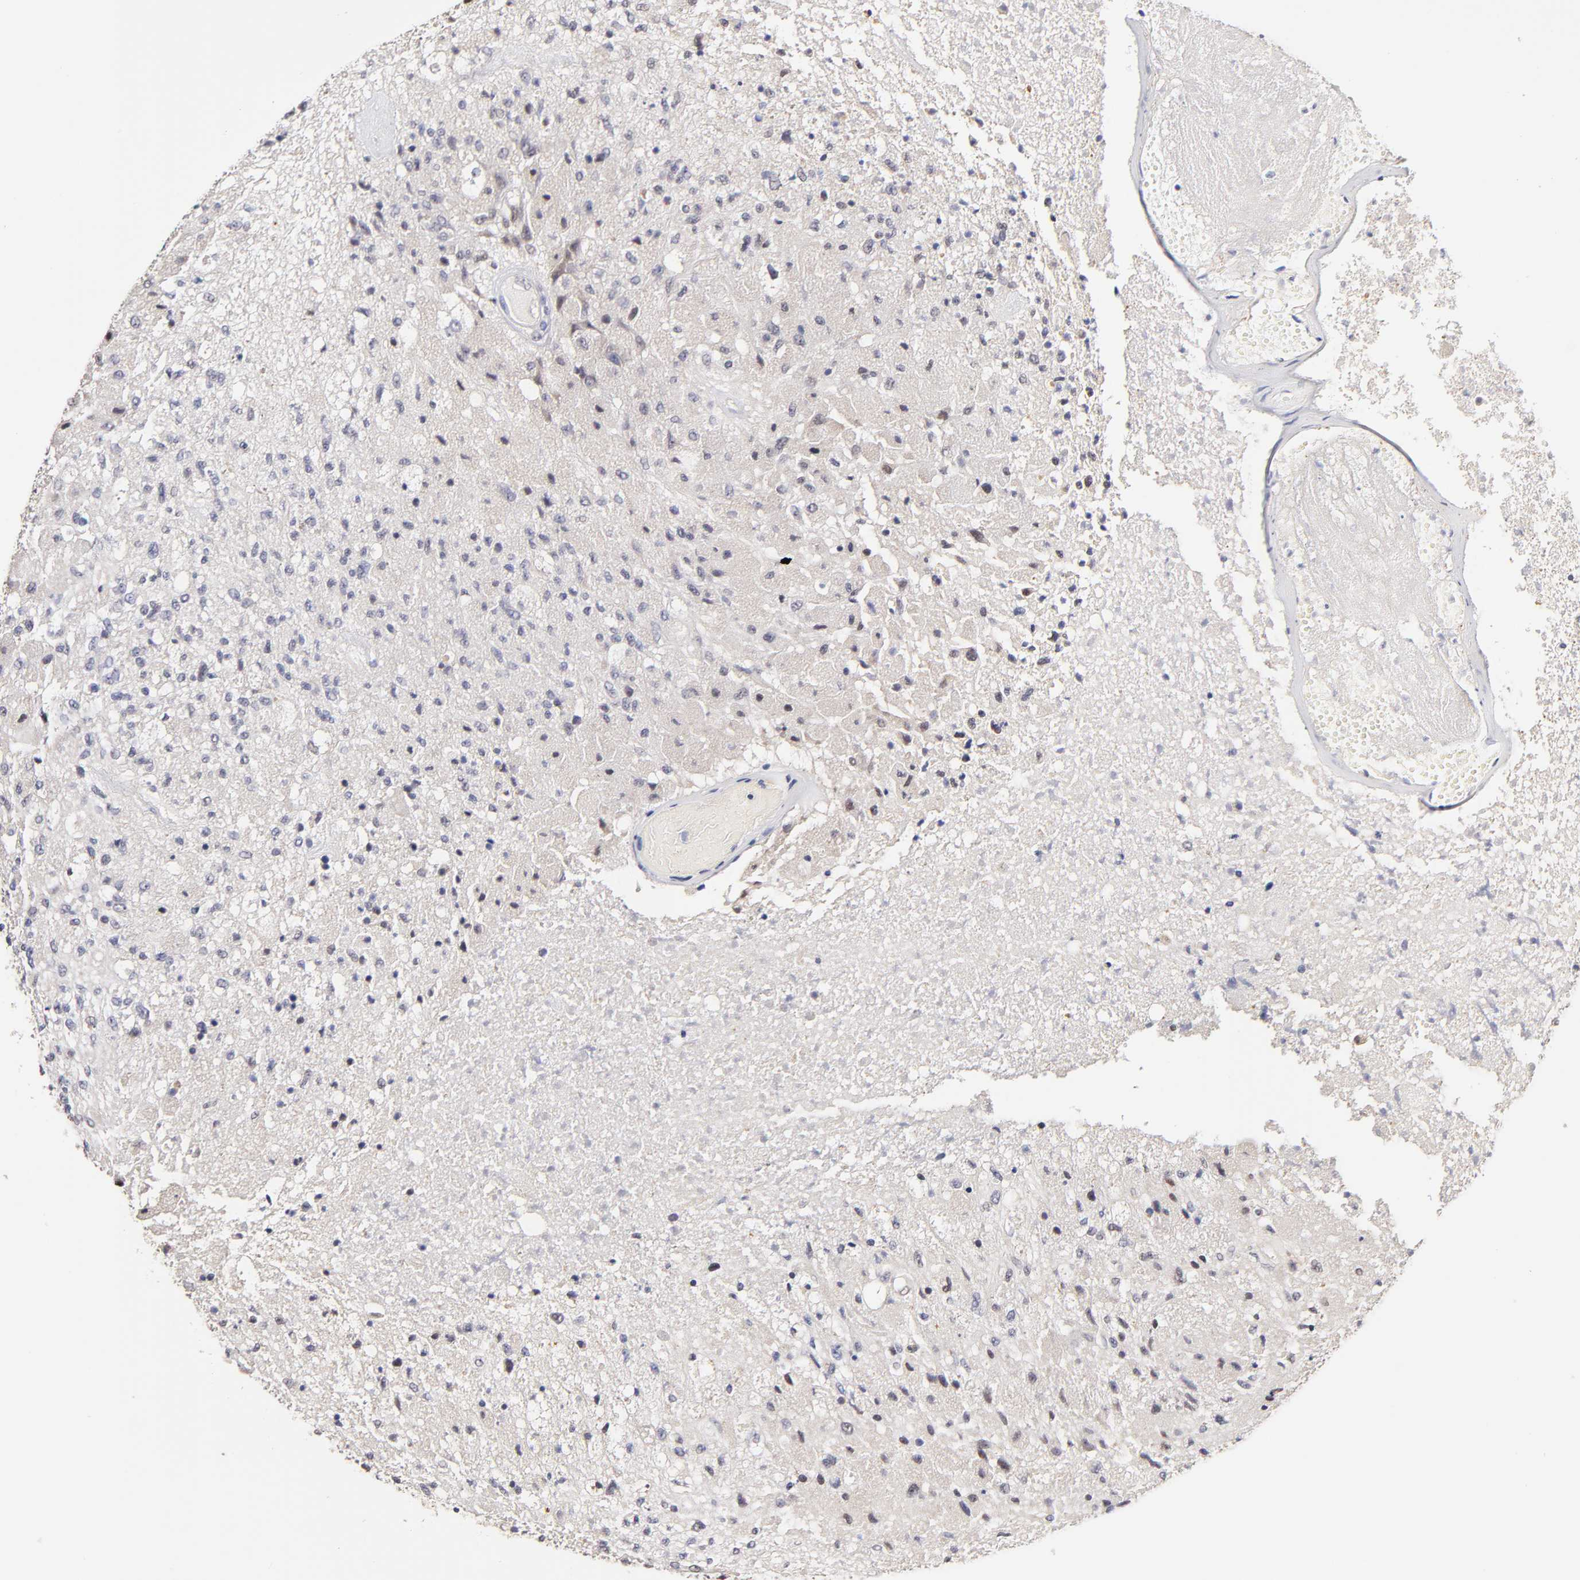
{"staining": {"intensity": "weak", "quantity": "<25%", "location": "cytoplasmic/membranous"}, "tissue": "glioma", "cell_type": "Tumor cells", "image_type": "cancer", "snomed": [{"axis": "morphology", "description": "Normal tissue, NOS"}, {"axis": "morphology", "description": "Glioma, malignant, High grade"}, {"axis": "topography", "description": "Cerebral cortex"}], "caption": "High-grade glioma (malignant) was stained to show a protein in brown. There is no significant positivity in tumor cells.", "gene": "ZNF10", "patient": {"sex": "male", "age": 77}}